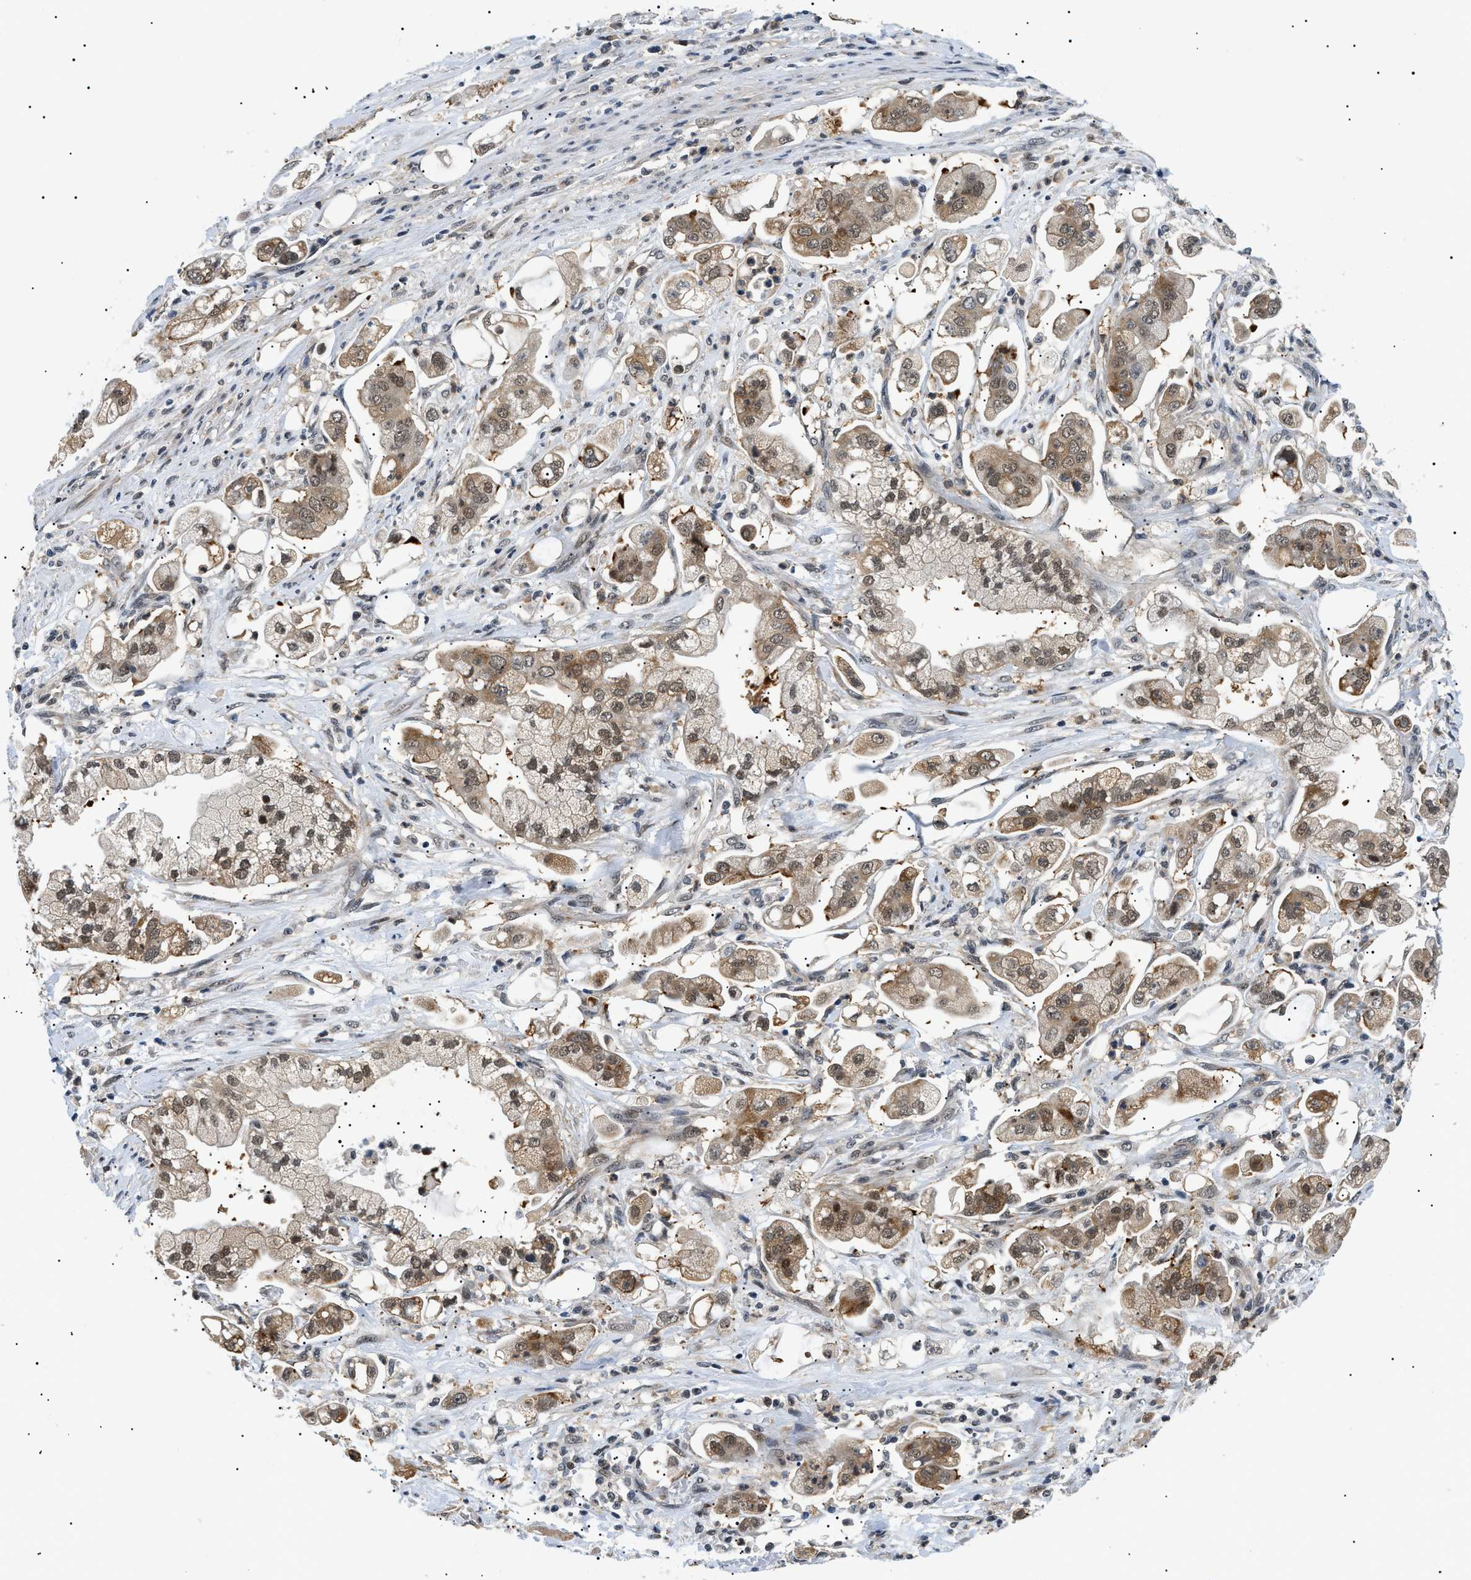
{"staining": {"intensity": "moderate", "quantity": ">75%", "location": "cytoplasmic/membranous,nuclear"}, "tissue": "stomach cancer", "cell_type": "Tumor cells", "image_type": "cancer", "snomed": [{"axis": "morphology", "description": "Adenocarcinoma, NOS"}, {"axis": "topography", "description": "Stomach"}], "caption": "Stomach cancer (adenocarcinoma) stained with DAB immunohistochemistry (IHC) exhibits medium levels of moderate cytoplasmic/membranous and nuclear positivity in about >75% of tumor cells.", "gene": "RBM15", "patient": {"sex": "male", "age": 62}}